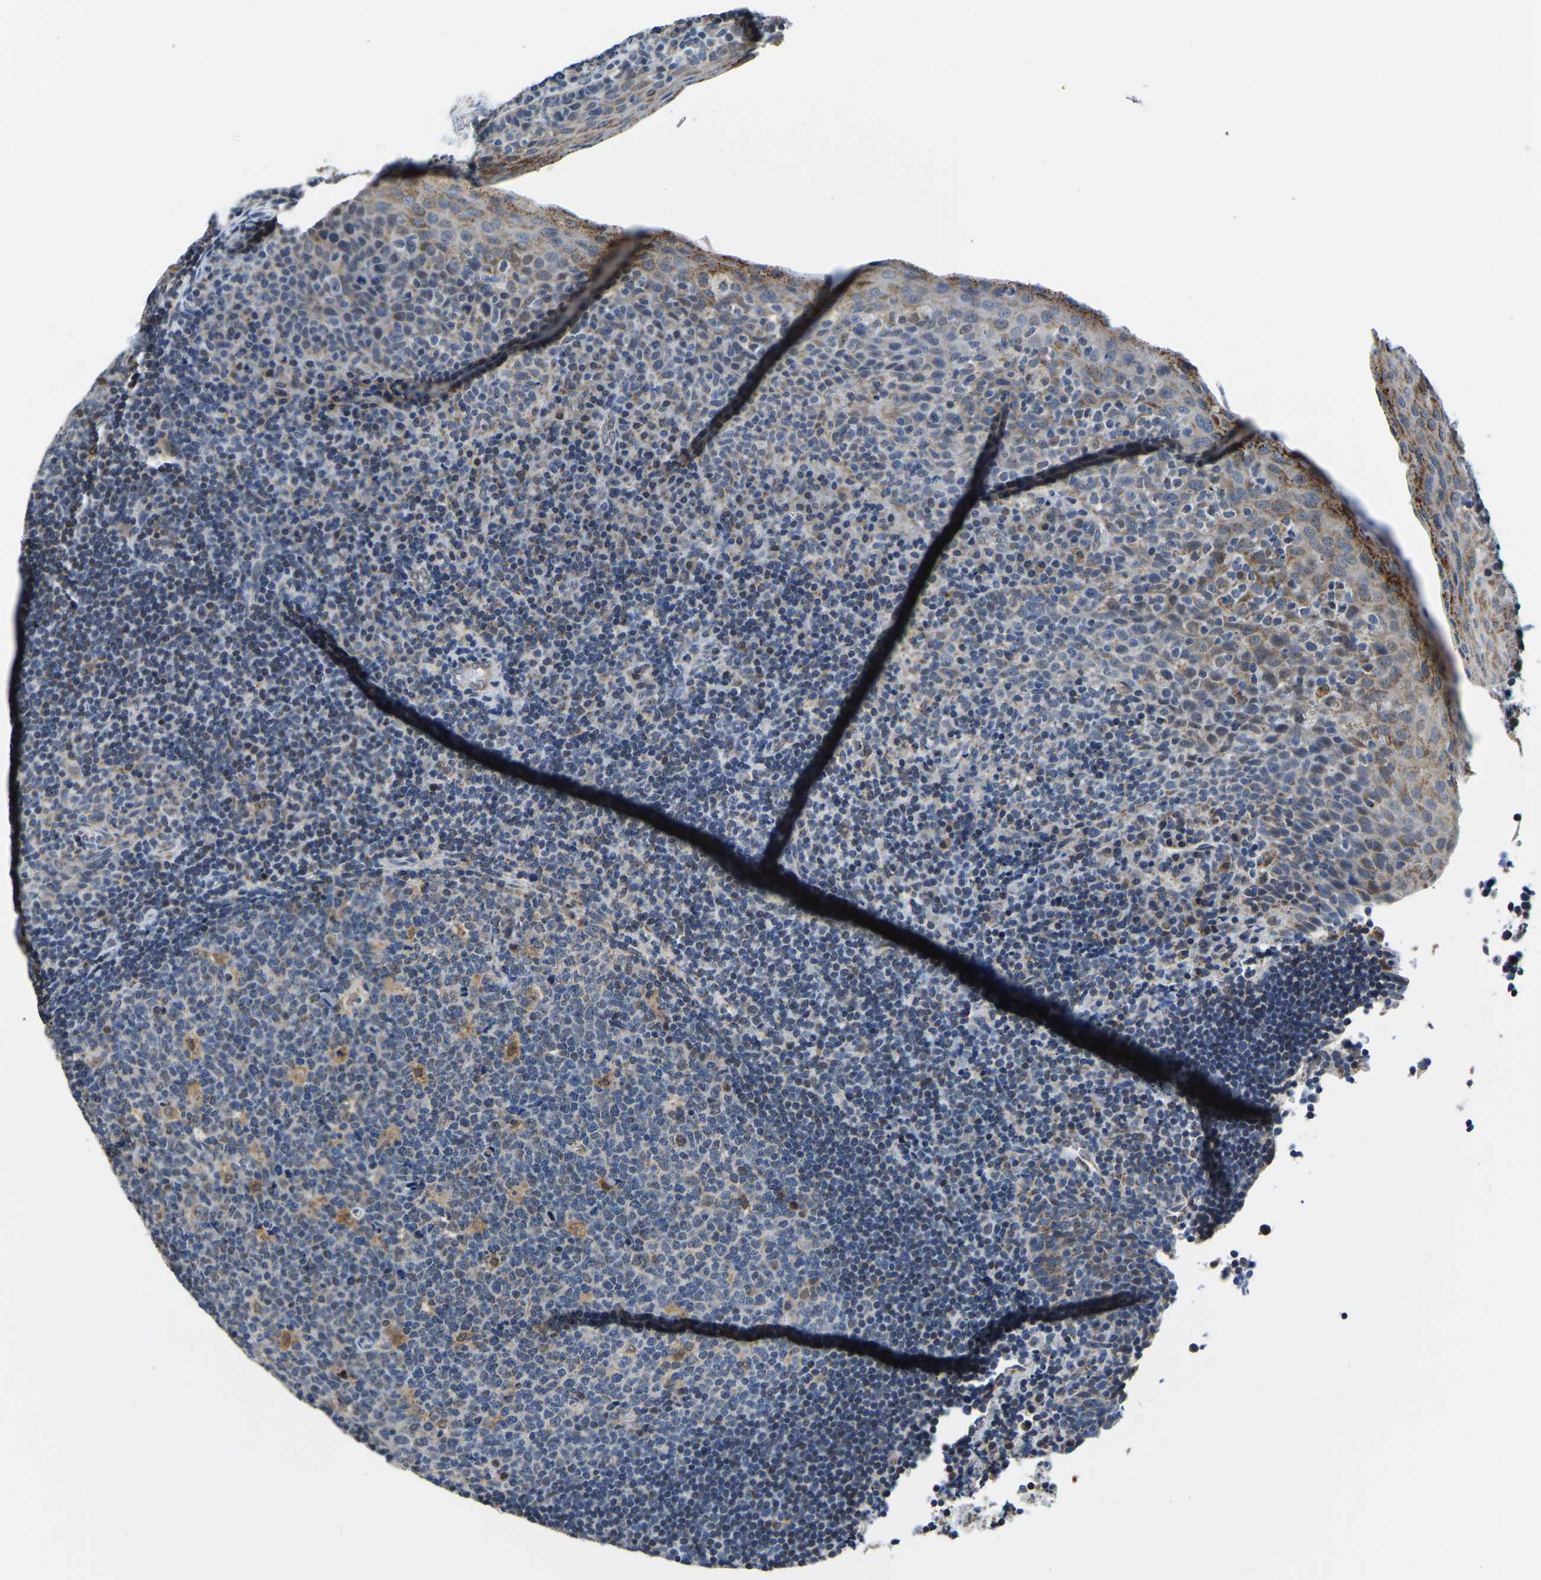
{"staining": {"intensity": "moderate", "quantity": "<25%", "location": "cytoplasmic/membranous,nuclear"}, "tissue": "tonsil", "cell_type": "Germinal center cells", "image_type": "normal", "snomed": [{"axis": "morphology", "description": "Normal tissue, NOS"}, {"axis": "topography", "description": "Tonsil"}], "caption": "The histopathology image exhibits staining of unremarkable tonsil, revealing moderate cytoplasmic/membranous,nuclear protein staining (brown color) within germinal center cells. (DAB IHC, brown staining for protein, blue staining for nuclei).", "gene": "BNIP3L", "patient": {"sex": "male", "age": 17}}